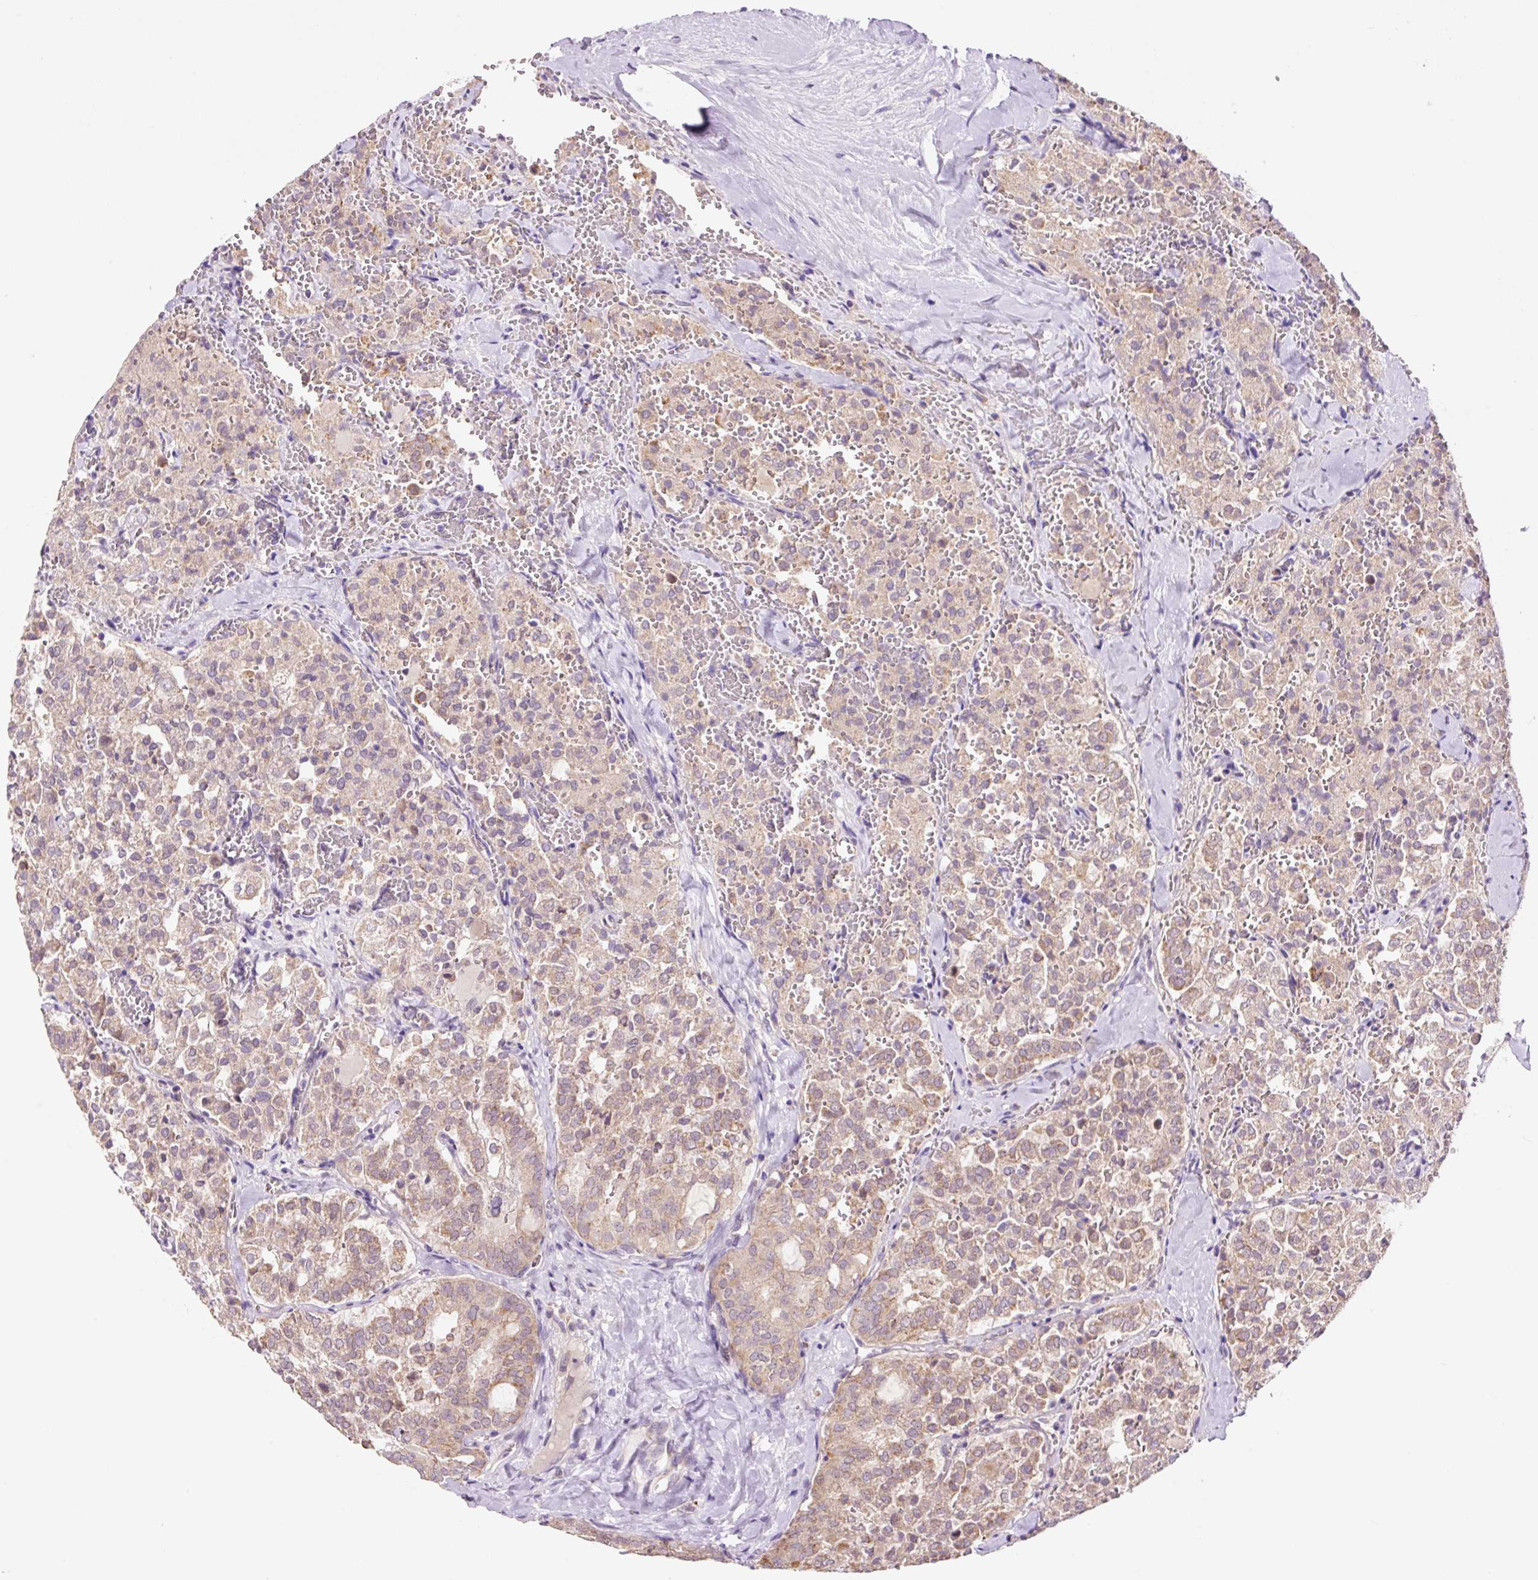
{"staining": {"intensity": "weak", "quantity": "25%-75%", "location": "cytoplasmic/membranous"}, "tissue": "thyroid cancer", "cell_type": "Tumor cells", "image_type": "cancer", "snomed": [{"axis": "morphology", "description": "Follicular adenoma carcinoma, NOS"}, {"axis": "topography", "description": "Thyroid gland"}], "caption": "Immunohistochemical staining of human thyroid cancer (follicular adenoma carcinoma) displays weak cytoplasmic/membranous protein expression in about 25%-75% of tumor cells.", "gene": "PCK2", "patient": {"sex": "male", "age": 75}}